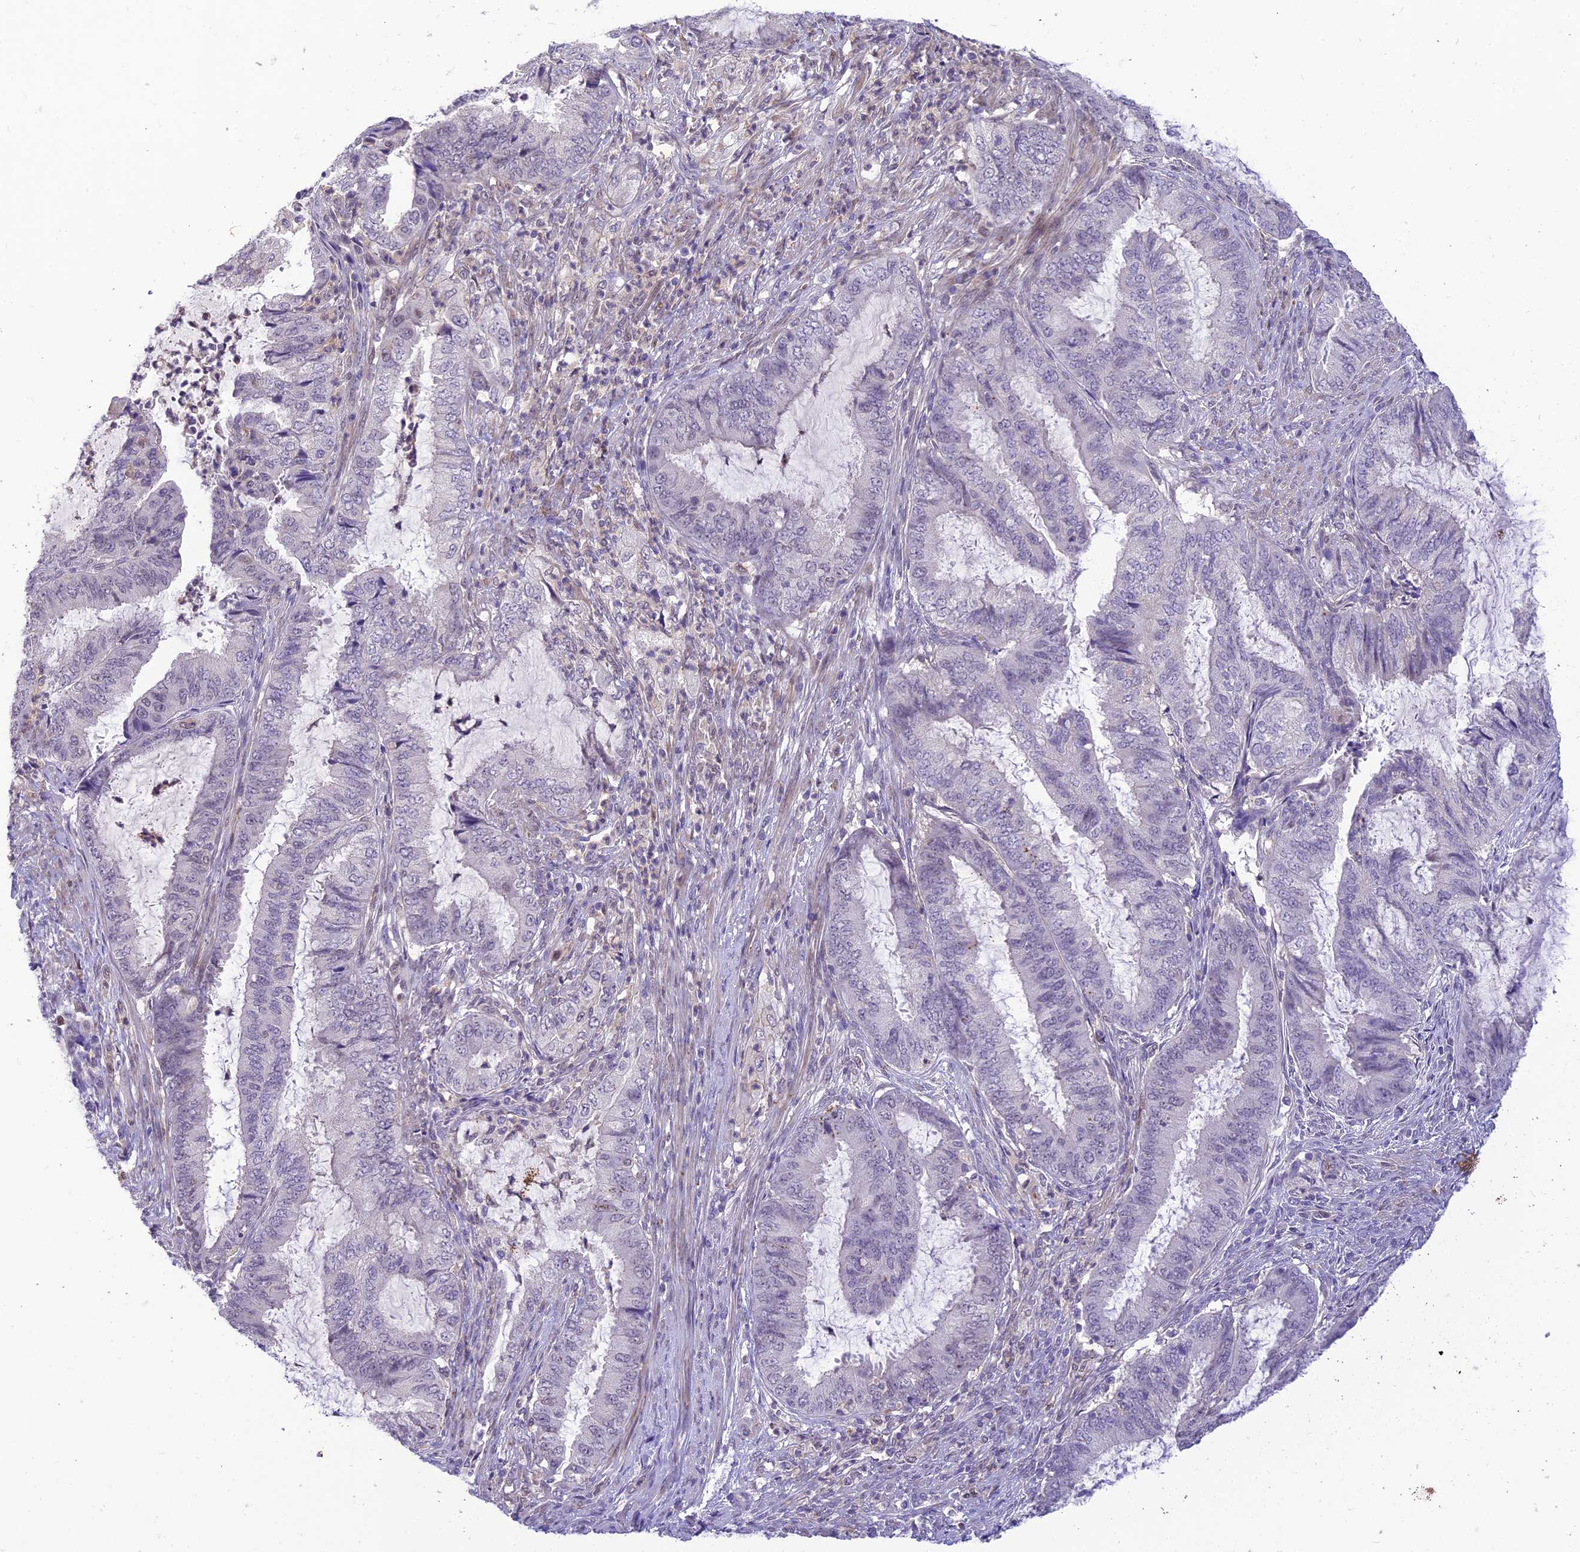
{"staining": {"intensity": "negative", "quantity": "none", "location": "none"}, "tissue": "endometrial cancer", "cell_type": "Tumor cells", "image_type": "cancer", "snomed": [{"axis": "morphology", "description": "Adenocarcinoma, NOS"}, {"axis": "topography", "description": "Endometrium"}], "caption": "Image shows no protein expression in tumor cells of adenocarcinoma (endometrial) tissue.", "gene": "BMT2", "patient": {"sex": "female", "age": 51}}